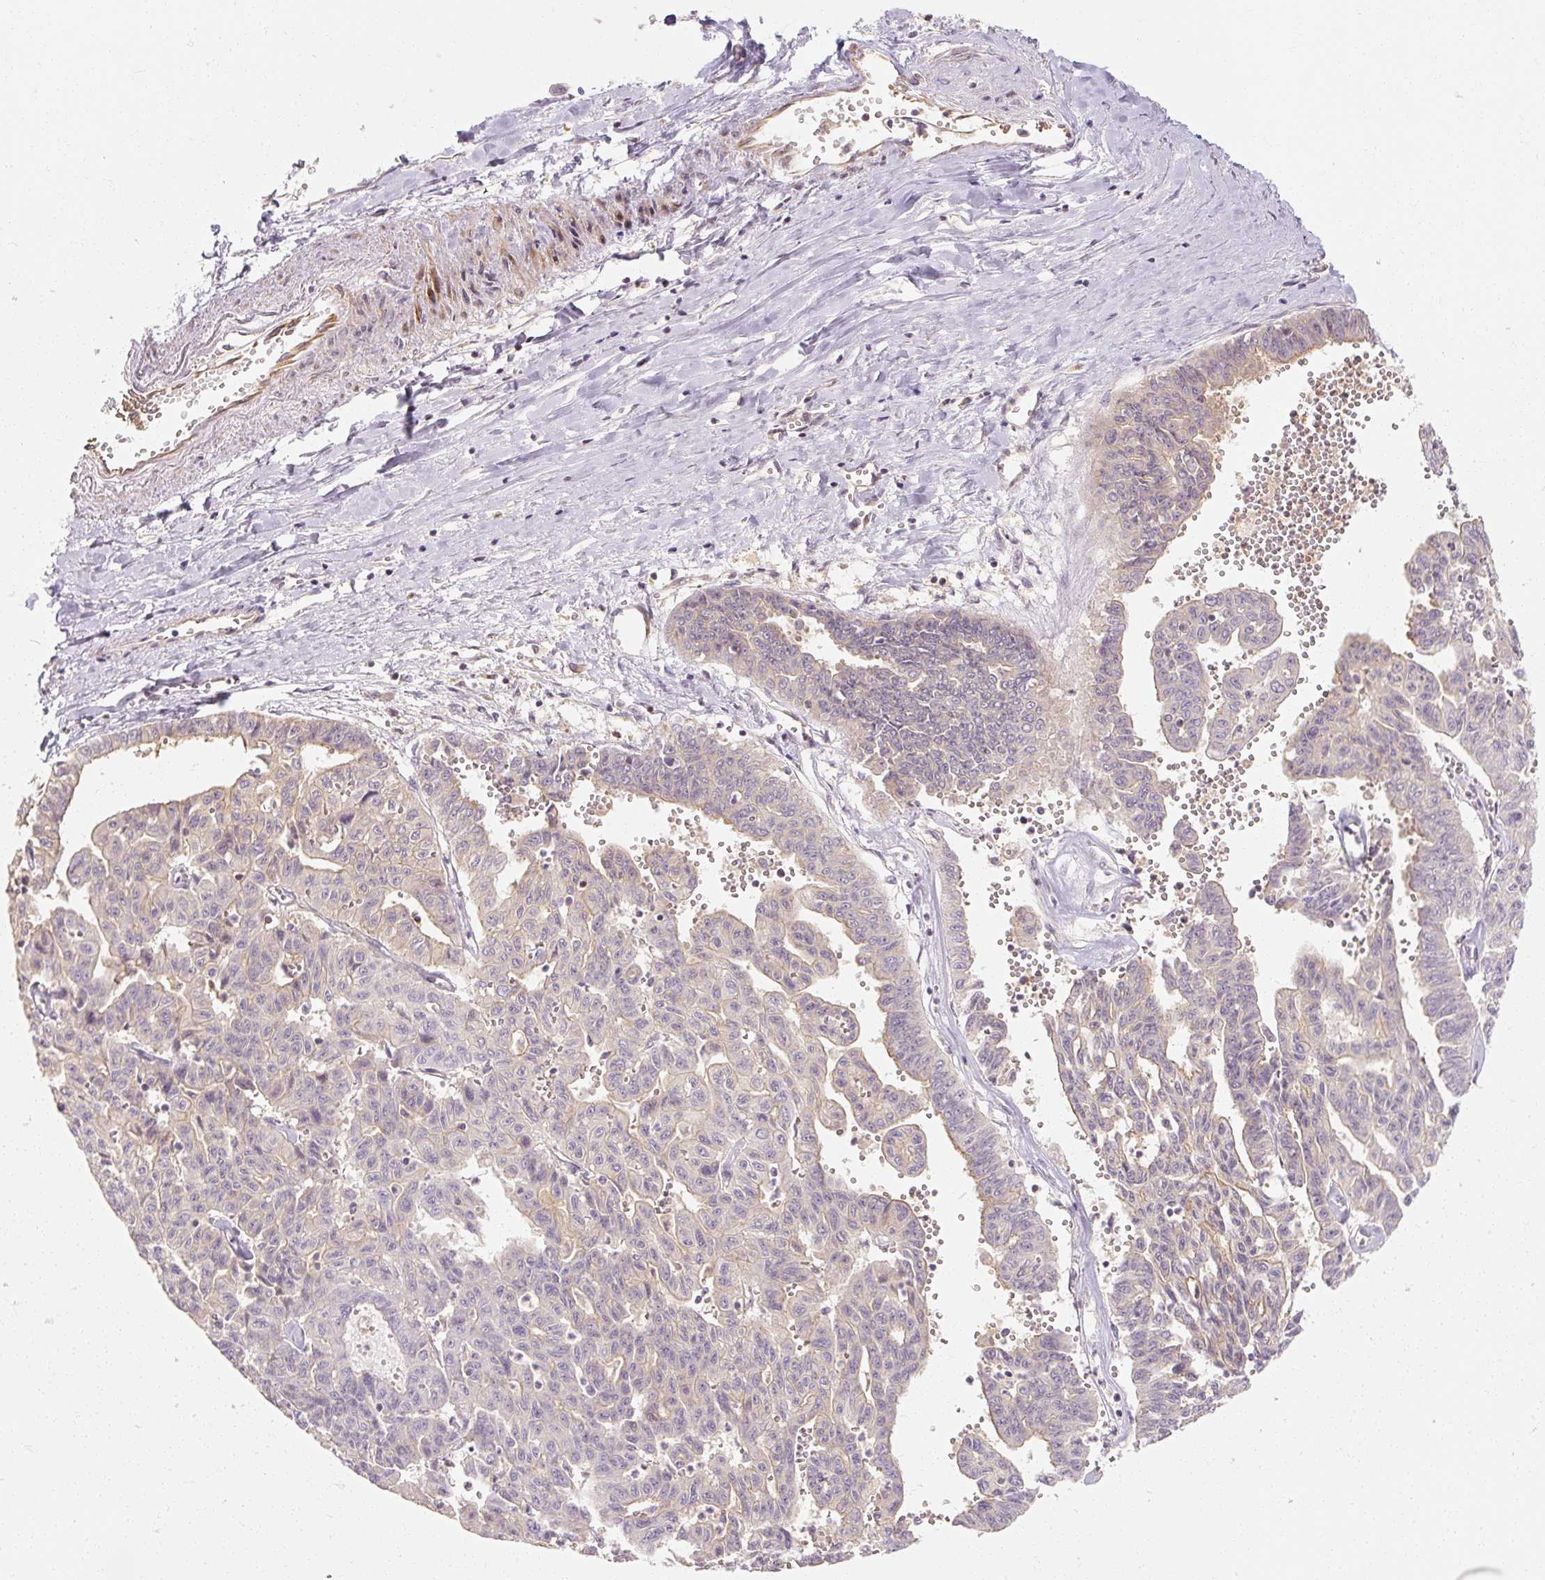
{"staining": {"intensity": "weak", "quantity": "<25%", "location": "cytoplasmic/membranous"}, "tissue": "liver cancer", "cell_type": "Tumor cells", "image_type": "cancer", "snomed": [{"axis": "morphology", "description": "Cholangiocarcinoma"}, {"axis": "topography", "description": "Liver"}], "caption": "The photomicrograph exhibits no staining of tumor cells in cholangiocarcinoma (liver).", "gene": "RB1CC1", "patient": {"sex": "female", "age": 77}}